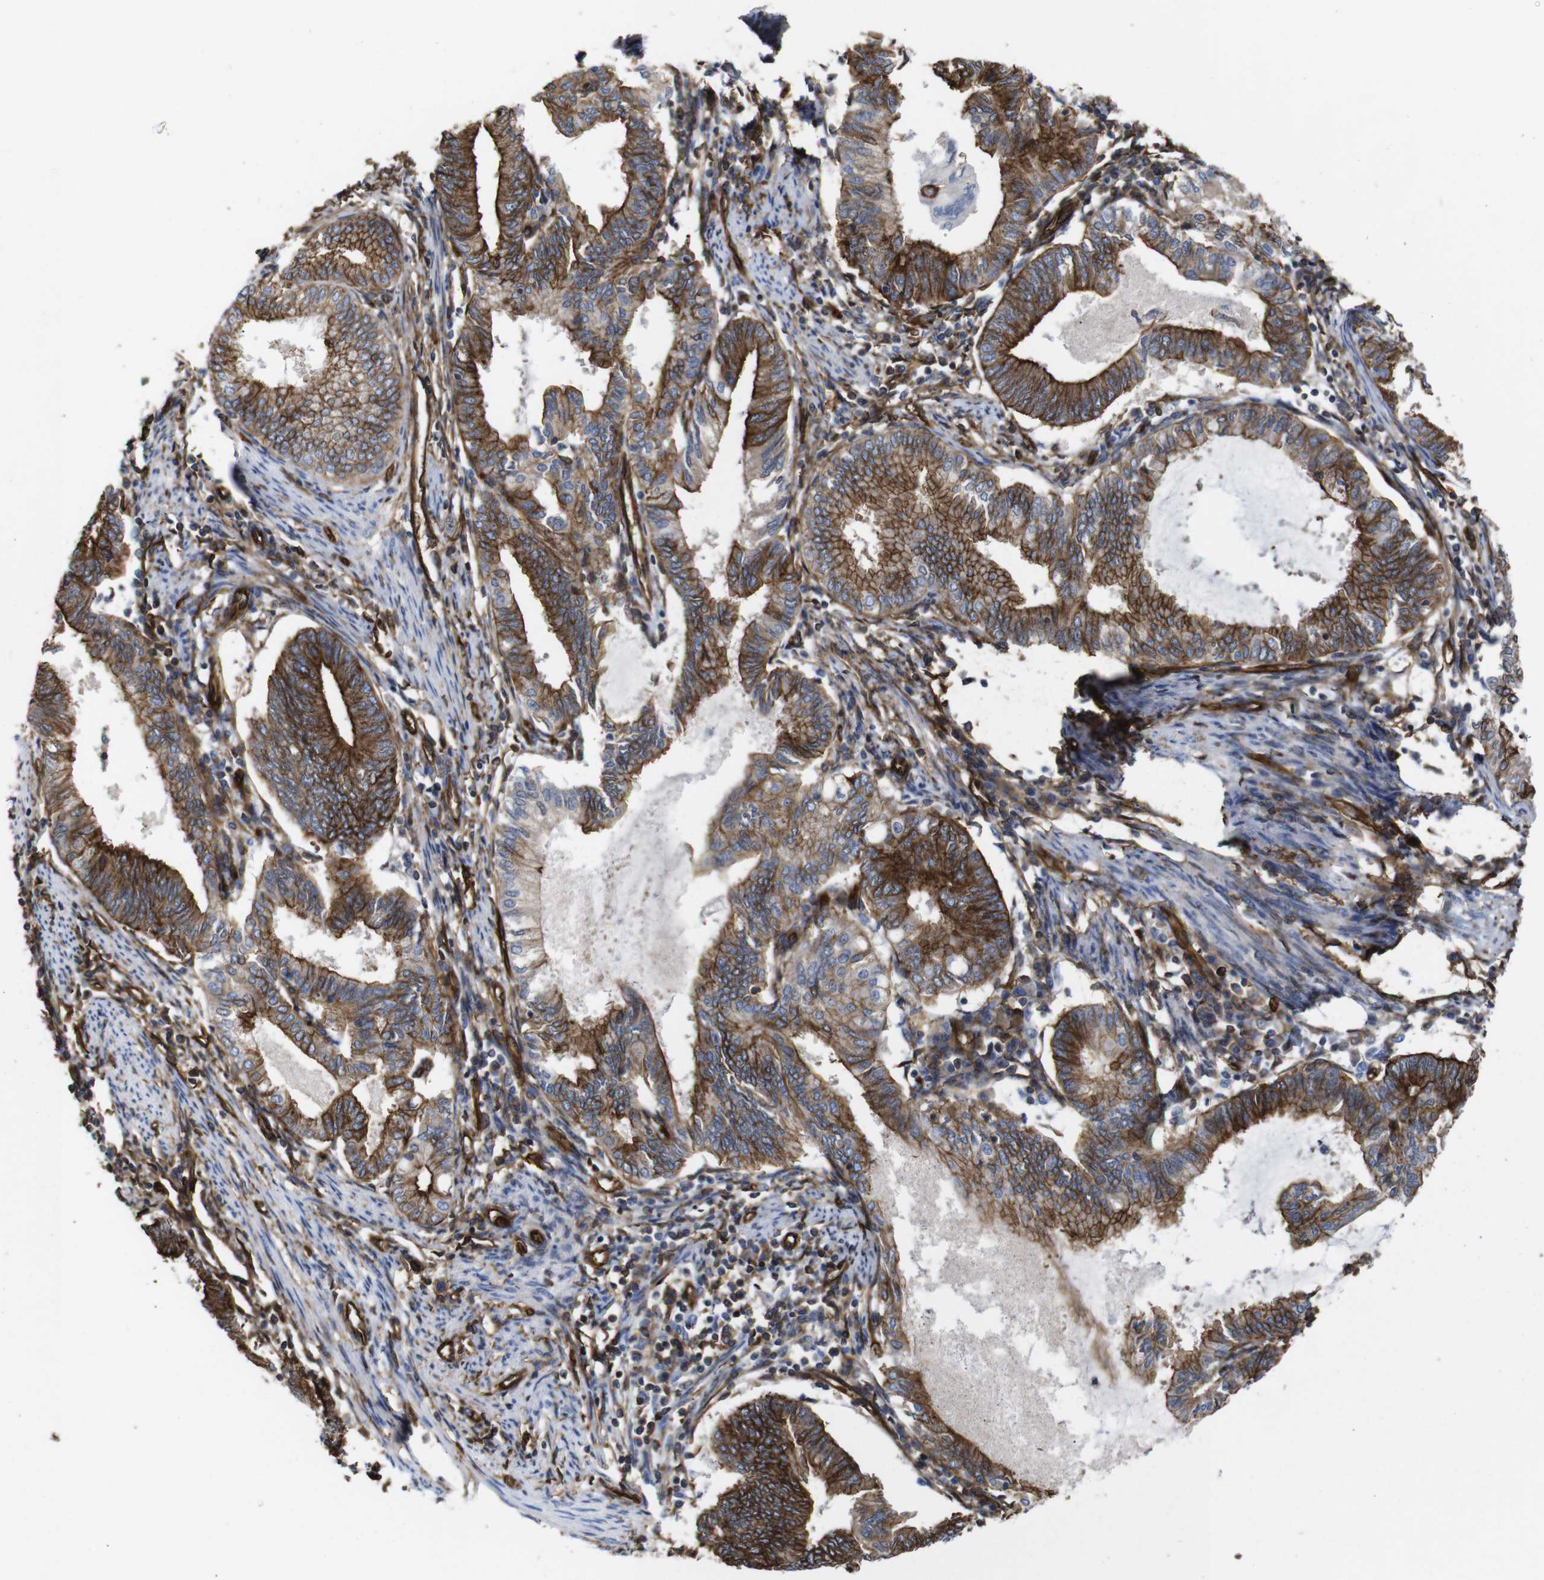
{"staining": {"intensity": "strong", "quantity": ">75%", "location": "cytoplasmic/membranous"}, "tissue": "endometrial cancer", "cell_type": "Tumor cells", "image_type": "cancer", "snomed": [{"axis": "morphology", "description": "Adenocarcinoma, NOS"}, {"axis": "topography", "description": "Endometrium"}], "caption": "Adenocarcinoma (endometrial) tissue reveals strong cytoplasmic/membranous expression in about >75% of tumor cells", "gene": "SPTBN1", "patient": {"sex": "female", "age": 86}}